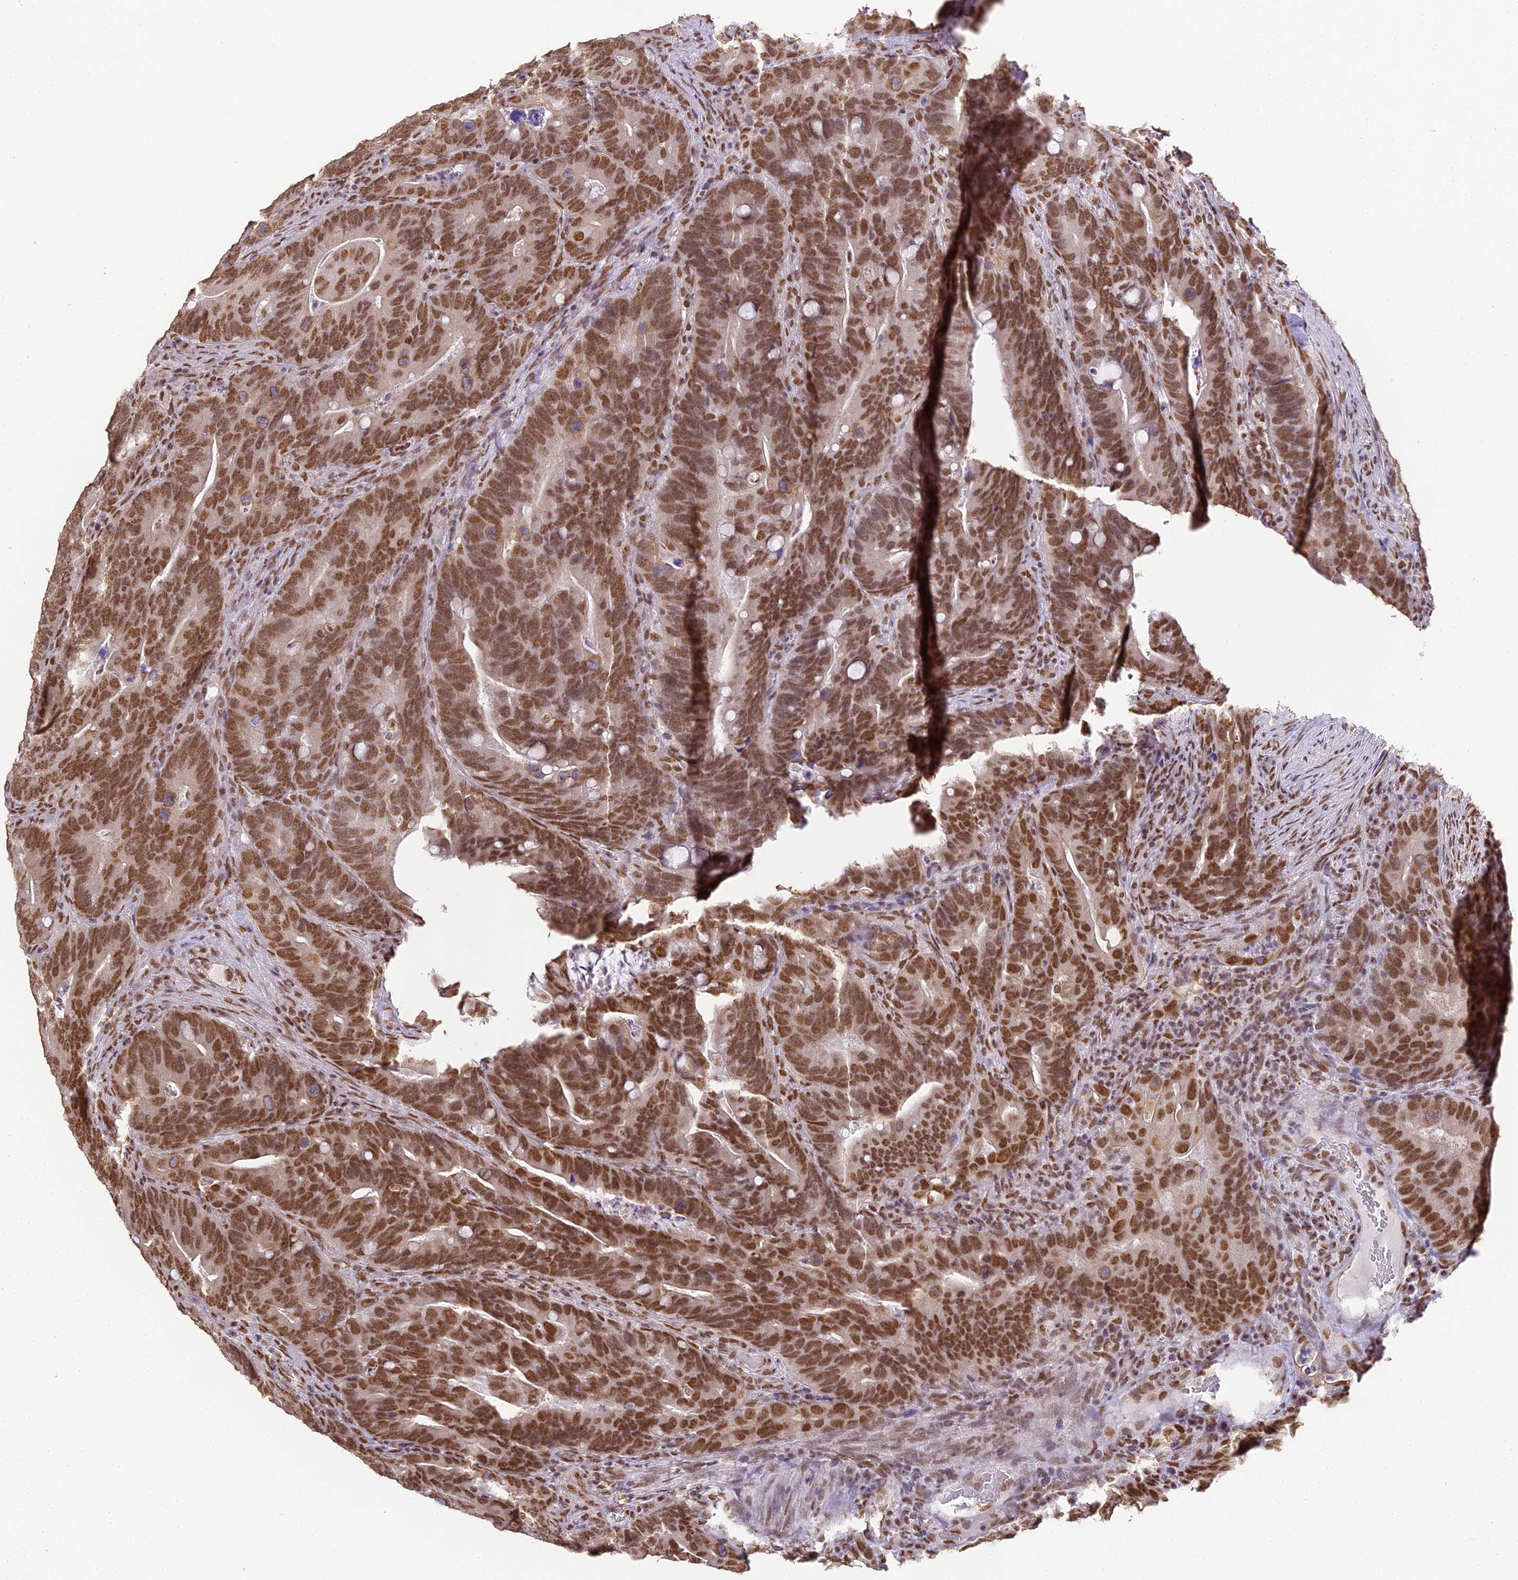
{"staining": {"intensity": "moderate", "quantity": ">75%", "location": "nuclear"}, "tissue": "colorectal cancer", "cell_type": "Tumor cells", "image_type": "cancer", "snomed": [{"axis": "morphology", "description": "Adenocarcinoma, NOS"}, {"axis": "topography", "description": "Colon"}], "caption": "Immunohistochemistry histopathology image of adenocarcinoma (colorectal) stained for a protein (brown), which reveals medium levels of moderate nuclear staining in approximately >75% of tumor cells.", "gene": "HNRNPA1", "patient": {"sex": "female", "age": 66}}